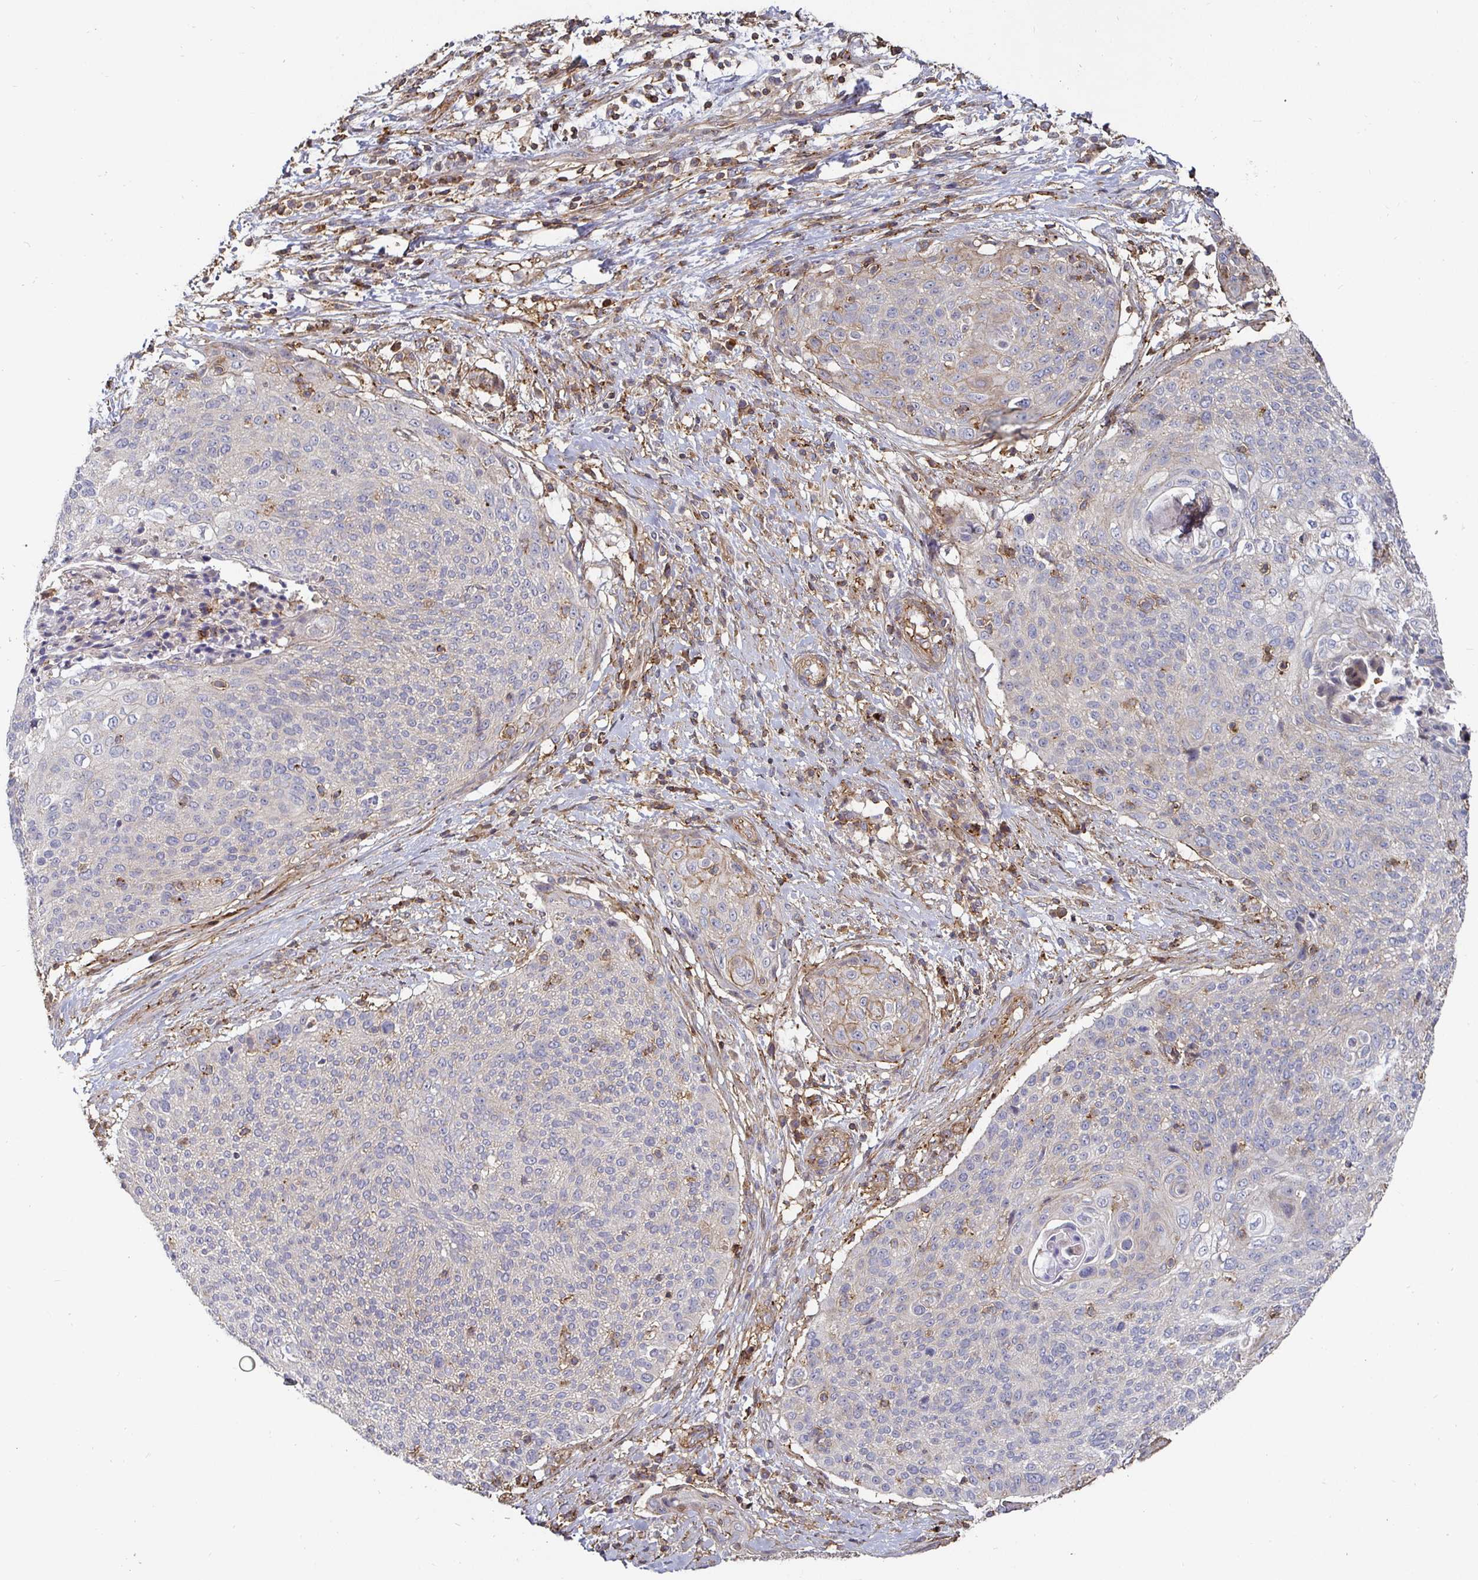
{"staining": {"intensity": "weak", "quantity": "<25%", "location": "cytoplasmic/membranous"}, "tissue": "cervical cancer", "cell_type": "Tumor cells", "image_type": "cancer", "snomed": [{"axis": "morphology", "description": "Squamous cell carcinoma, NOS"}, {"axis": "topography", "description": "Cervix"}], "caption": "Immunohistochemistry photomicrograph of neoplastic tissue: cervical cancer stained with DAB exhibits no significant protein positivity in tumor cells.", "gene": "GJA4", "patient": {"sex": "female", "age": 31}}